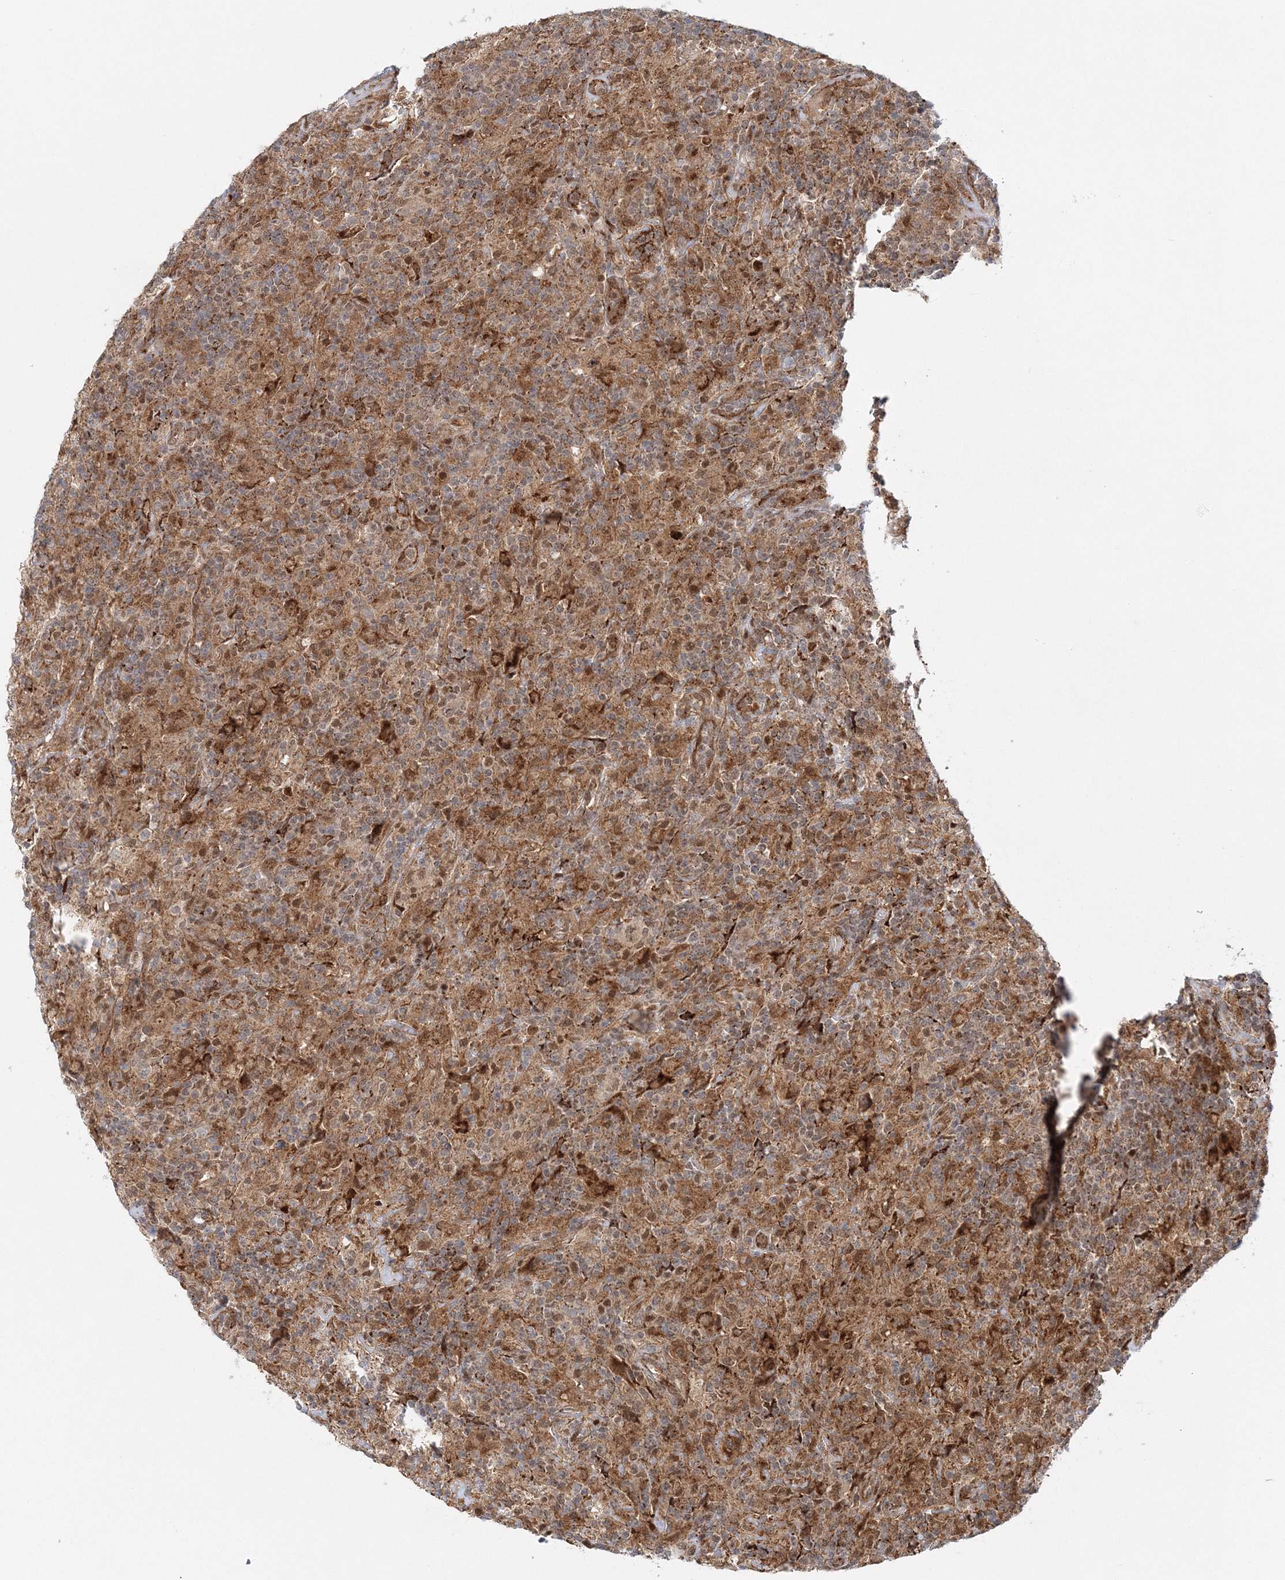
{"staining": {"intensity": "weak", "quantity": ">75%", "location": "cytoplasmic/membranous,nuclear"}, "tissue": "lymphoma", "cell_type": "Tumor cells", "image_type": "cancer", "snomed": [{"axis": "morphology", "description": "Hodgkin's disease, NOS"}, {"axis": "topography", "description": "Lymph node"}], "caption": "Protein expression analysis of lymphoma displays weak cytoplasmic/membranous and nuclear positivity in approximately >75% of tumor cells.", "gene": "RAB11FIP2", "patient": {"sex": "male", "age": 70}}